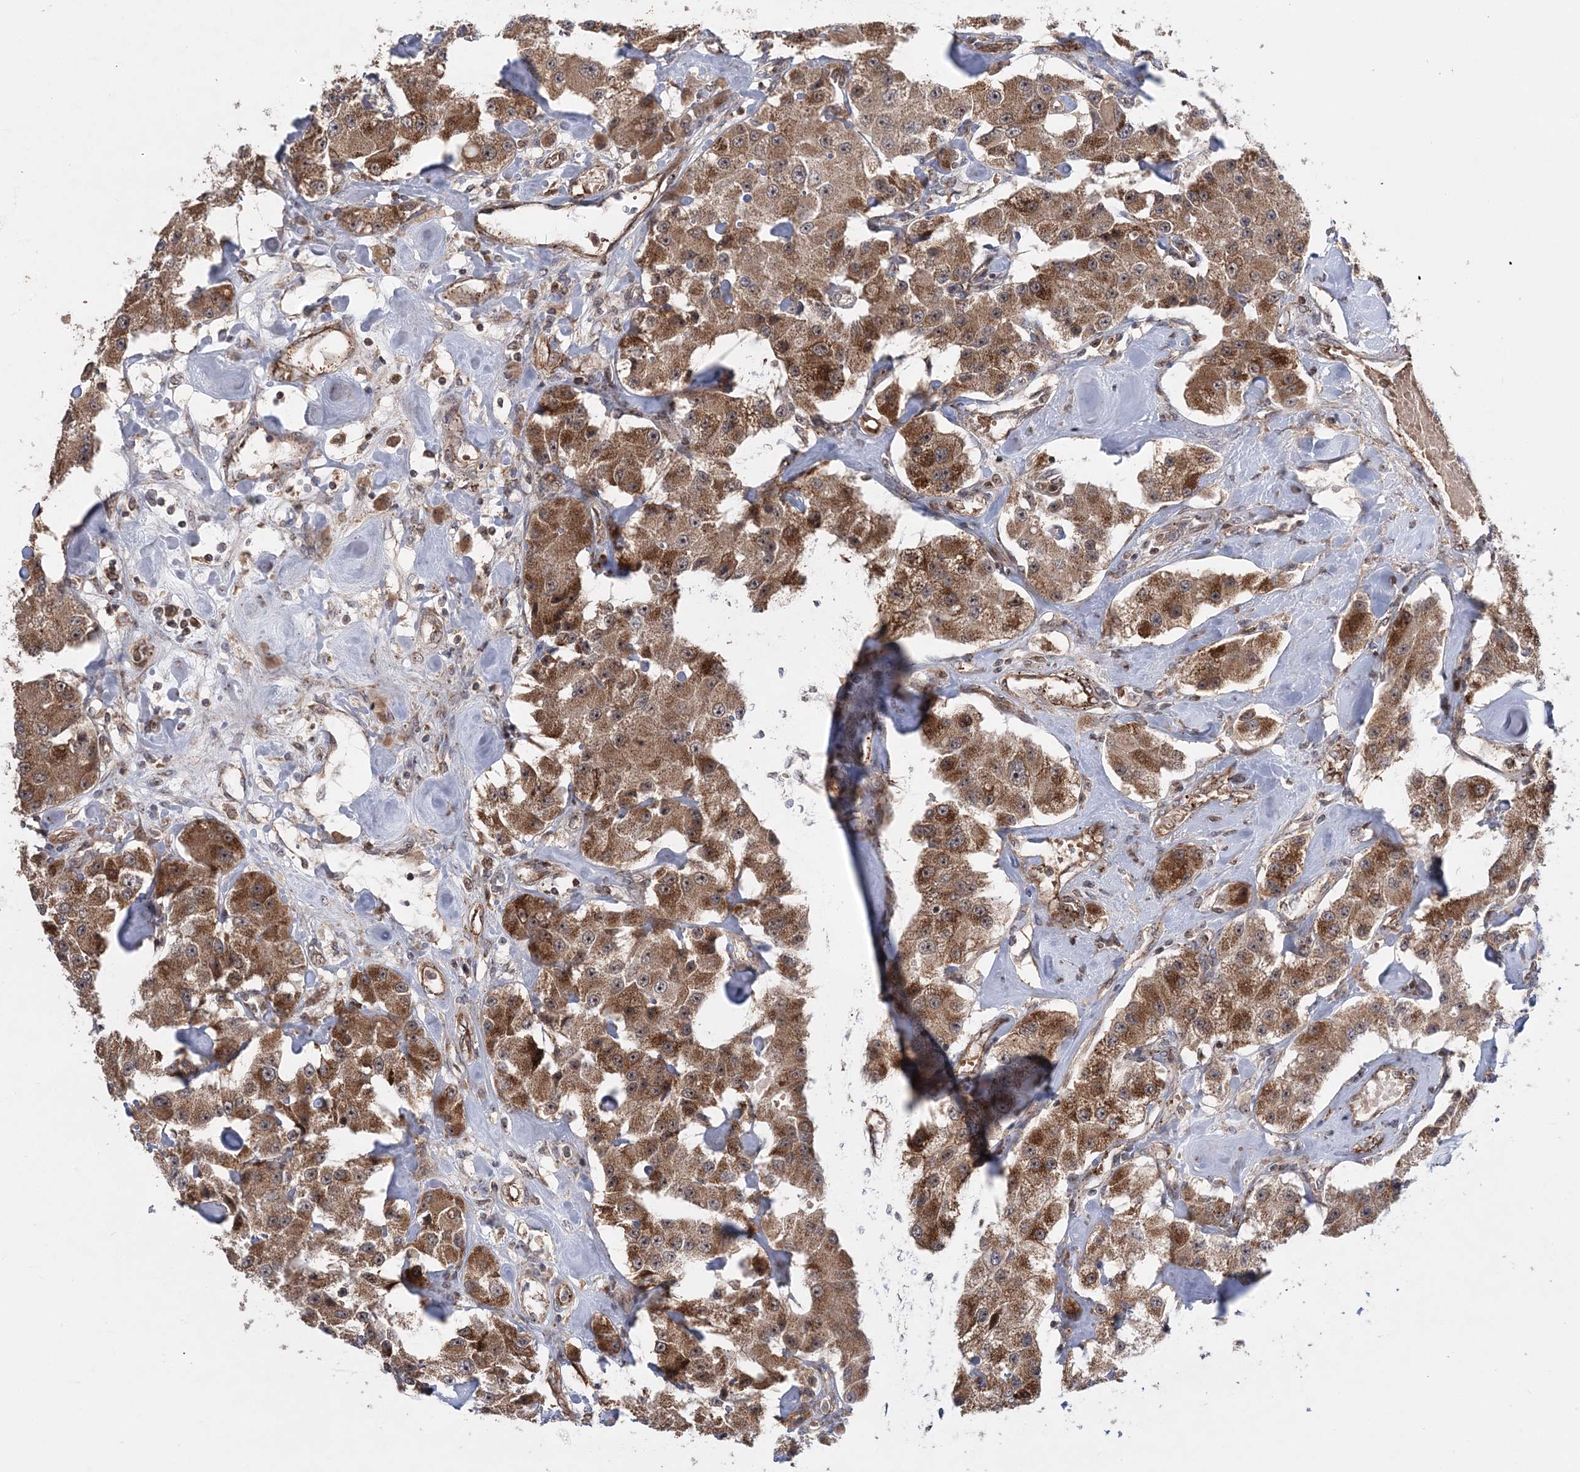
{"staining": {"intensity": "moderate", "quantity": ">75%", "location": "cytoplasmic/membranous"}, "tissue": "carcinoid", "cell_type": "Tumor cells", "image_type": "cancer", "snomed": [{"axis": "morphology", "description": "Carcinoid, malignant, NOS"}, {"axis": "topography", "description": "Pancreas"}], "caption": "Immunohistochemical staining of malignant carcinoid demonstrates medium levels of moderate cytoplasmic/membranous staining in approximately >75% of tumor cells. Immunohistochemistry stains the protein in brown and the nuclei are stained blue.", "gene": "KIF4A", "patient": {"sex": "male", "age": 41}}